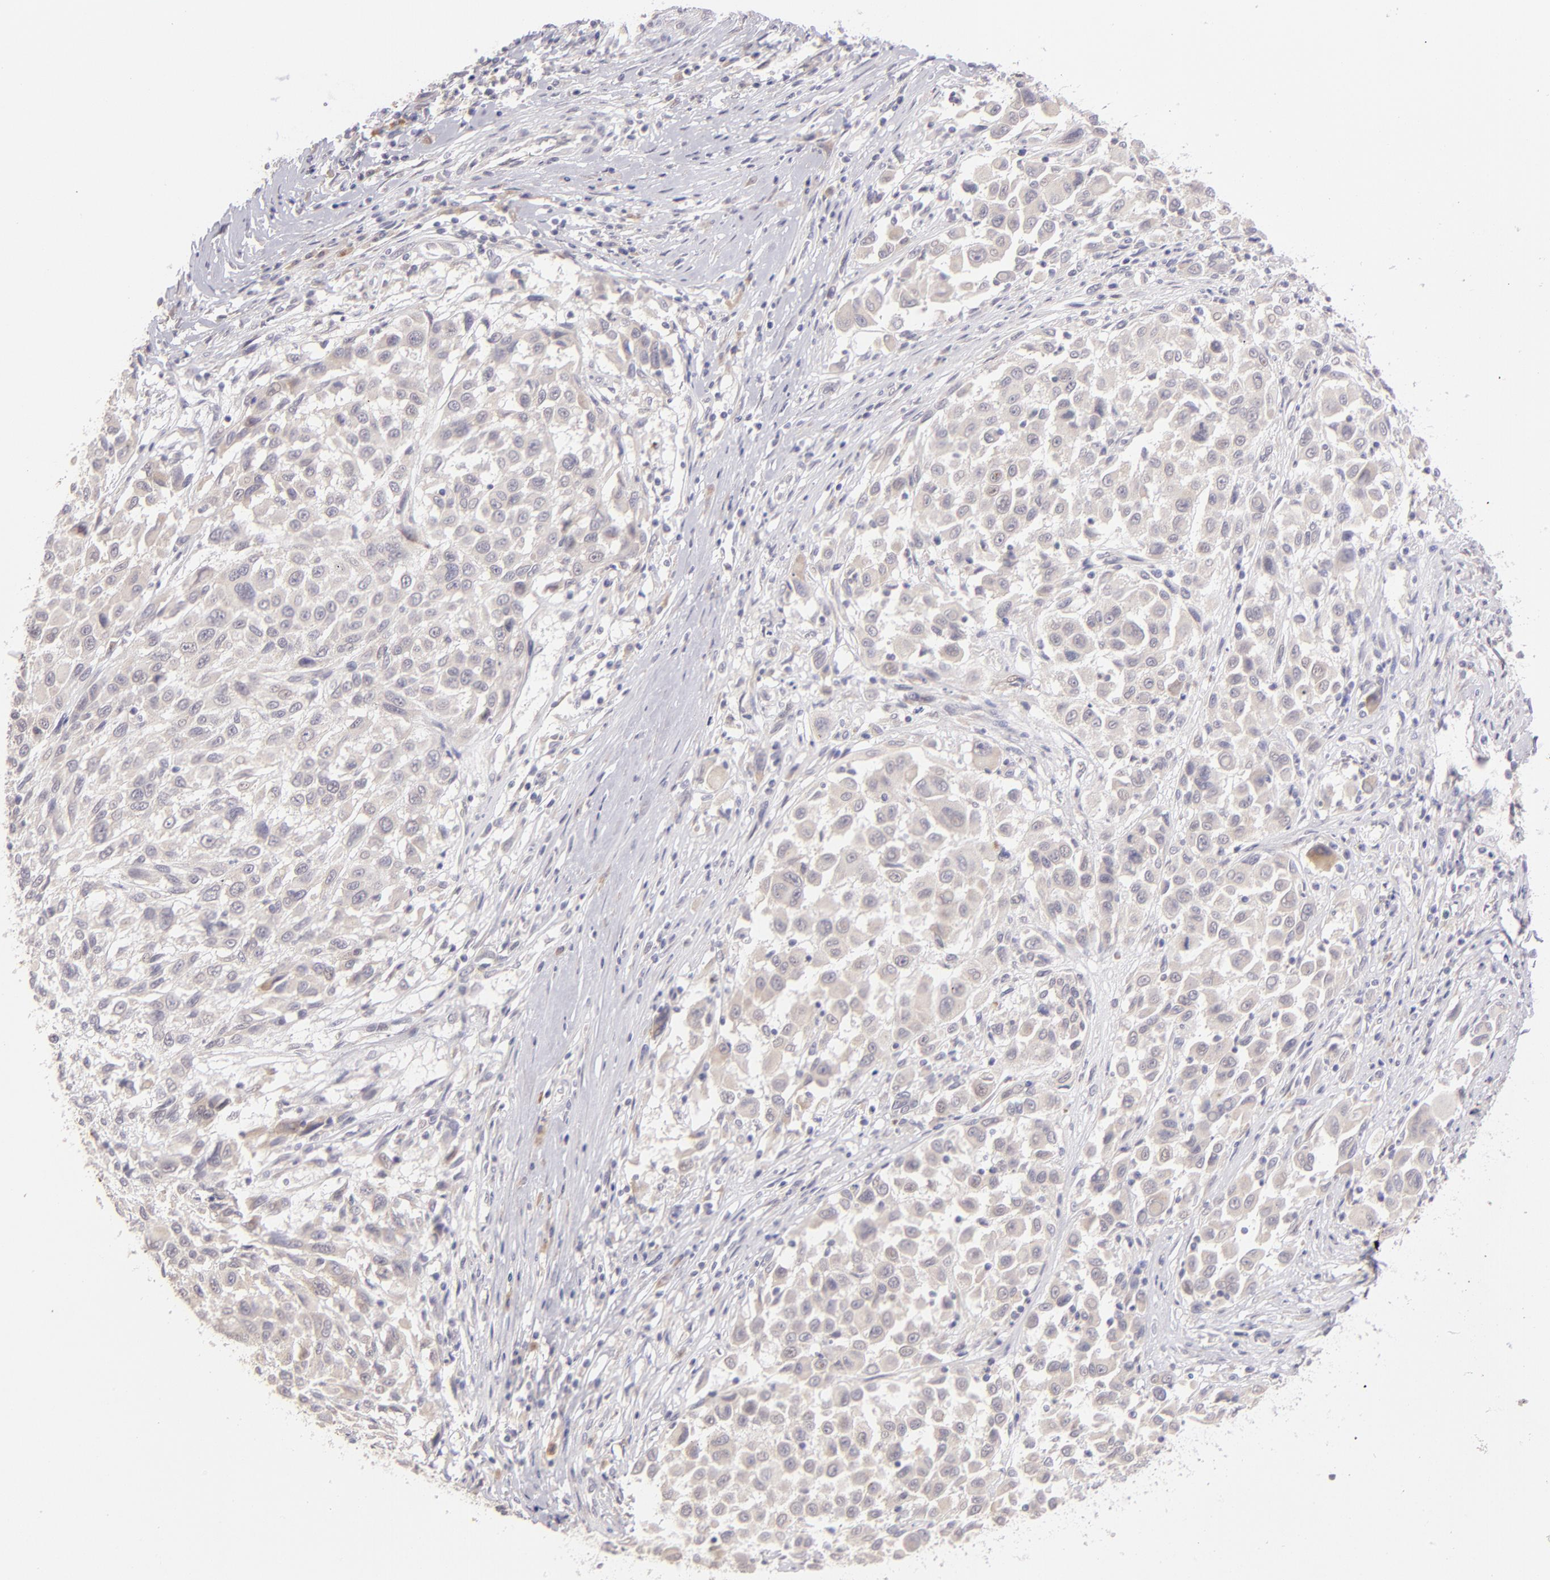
{"staining": {"intensity": "weak", "quantity": ">75%", "location": "cytoplasmic/membranous"}, "tissue": "melanoma", "cell_type": "Tumor cells", "image_type": "cancer", "snomed": [{"axis": "morphology", "description": "Malignant melanoma, Metastatic site"}, {"axis": "topography", "description": "Lymph node"}], "caption": "Tumor cells display low levels of weak cytoplasmic/membranous expression in about >75% of cells in human malignant melanoma (metastatic site).", "gene": "TRAF3", "patient": {"sex": "male", "age": 61}}